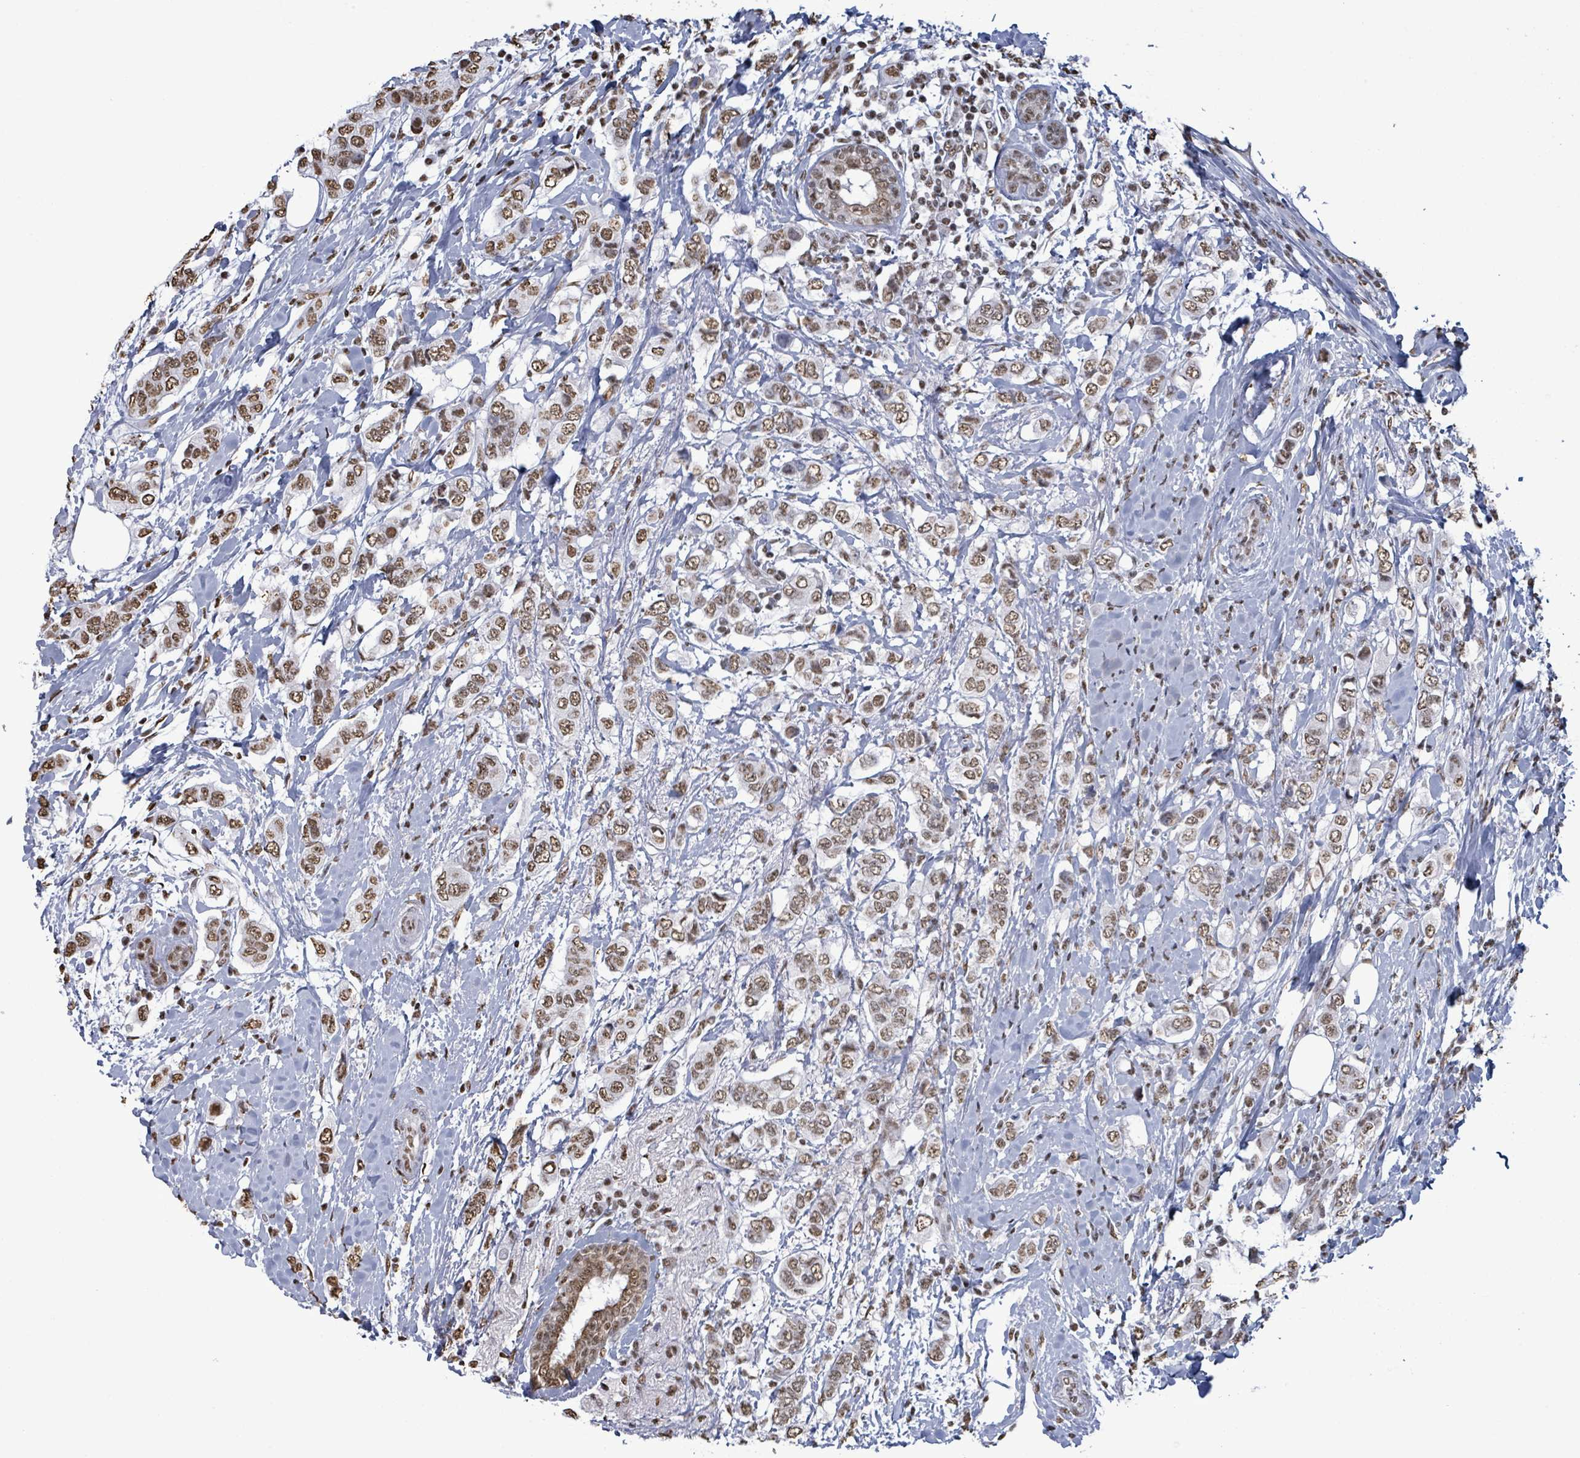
{"staining": {"intensity": "moderate", "quantity": ">75%", "location": "nuclear"}, "tissue": "breast cancer", "cell_type": "Tumor cells", "image_type": "cancer", "snomed": [{"axis": "morphology", "description": "Lobular carcinoma"}, {"axis": "topography", "description": "Breast"}], "caption": "Lobular carcinoma (breast) stained with immunohistochemistry (IHC) demonstrates moderate nuclear positivity in approximately >75% of tumor cells.", "gene": "SAMD14", "patient": {"sex": "female", "age": 51}}